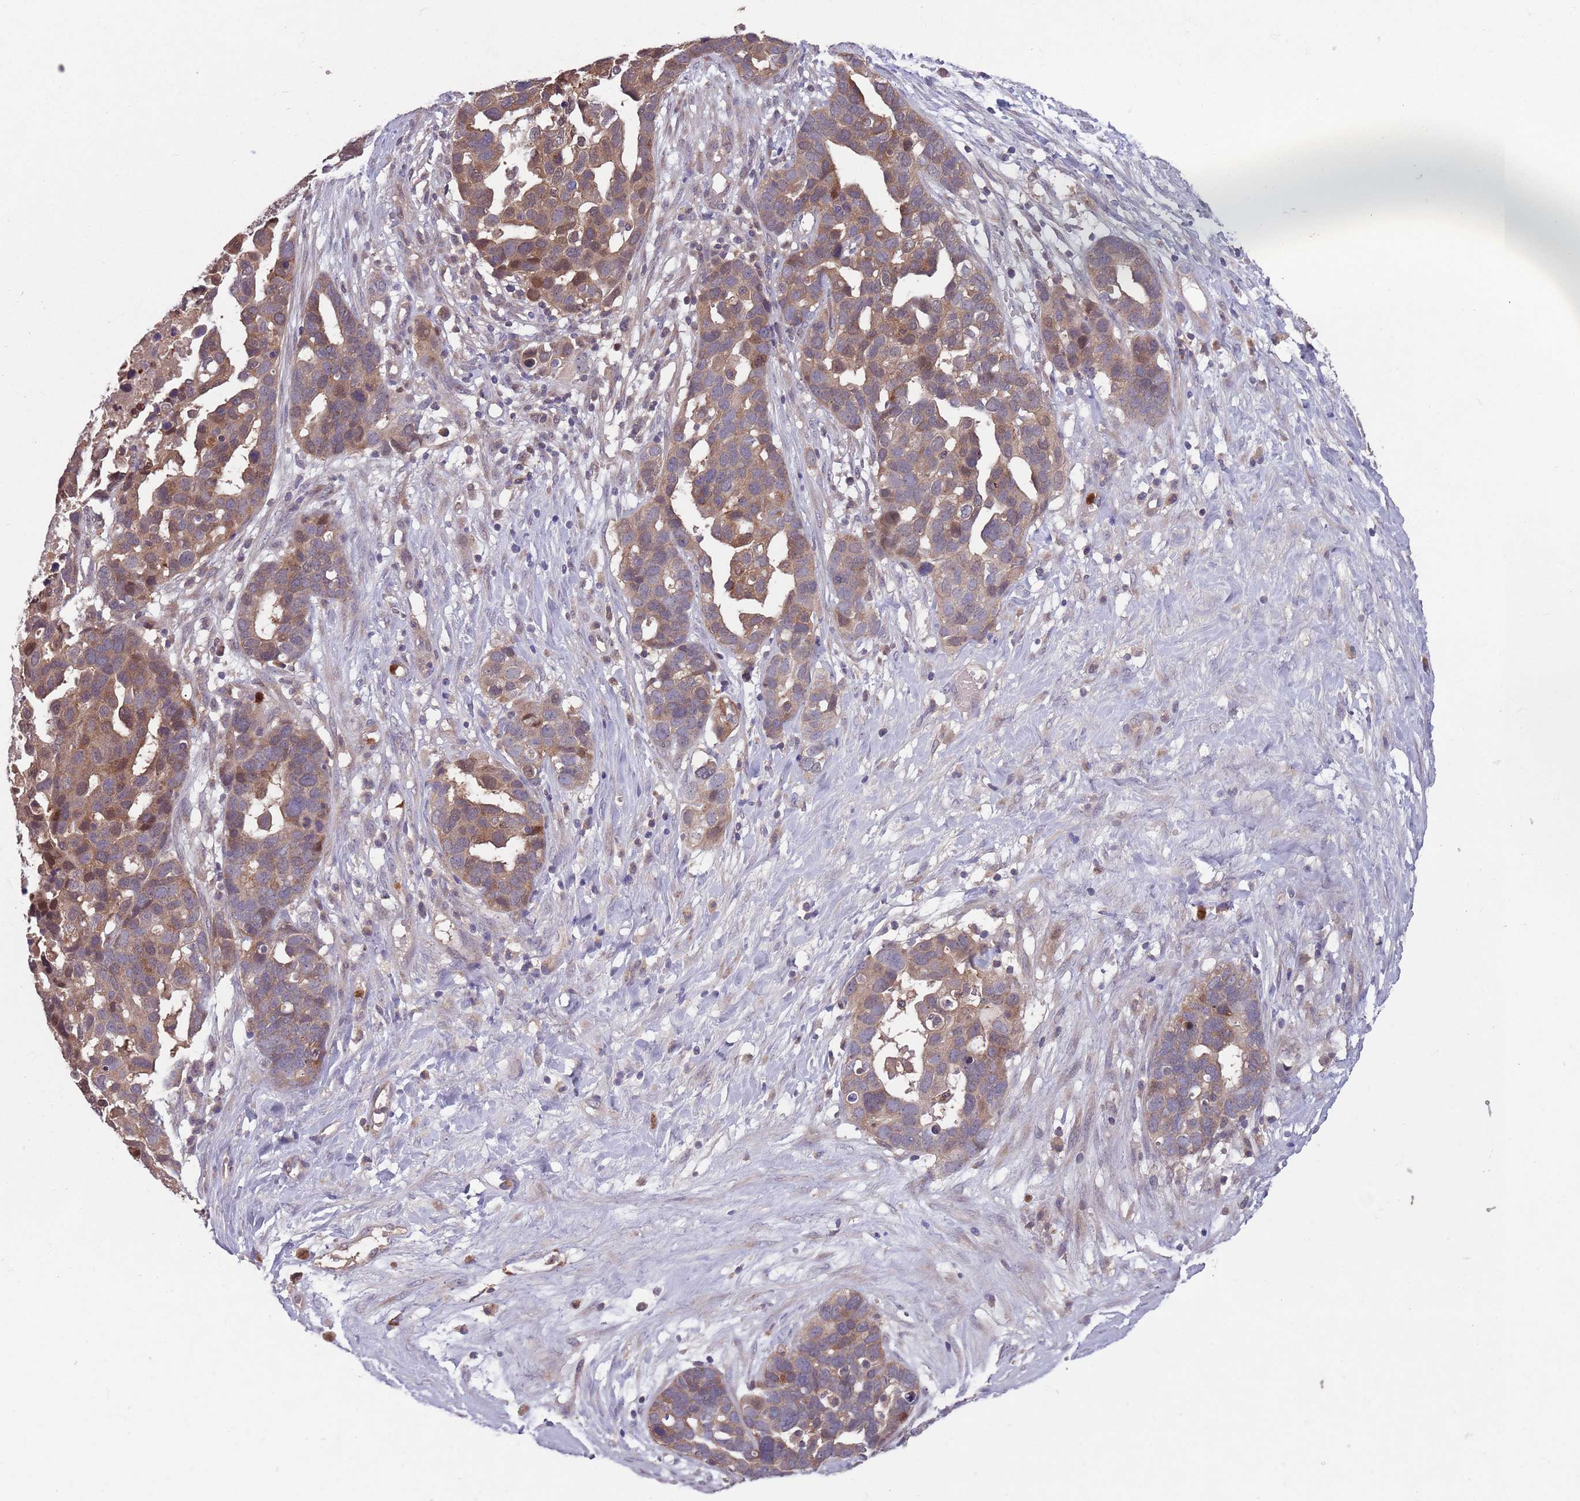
{"staining": {"intensity": "moderate", "quantity": "25%-75%", "location": "cytoplasmic/membranous"}, "tissue": "ovarian cancer", "cell_type": "Tumor cells", "image_type": "cancer", "snomed": [{"axis": "morphology", "description": "Cystadenocarcinoma, serous, NOS"}, {"axis": "topography", "description": "Ovary"}], "caption": "This image exhibits ovarian serous cystadenocarcinoma stained with immunohistochemistry to label a protein in brown. The cytoplasmic/membranous of tumor cells show moderate positivity for the protein. Nuclei are counter-stained blue.", "gene": "TYW1", "patient": {"sex": "female", "age": 54}}